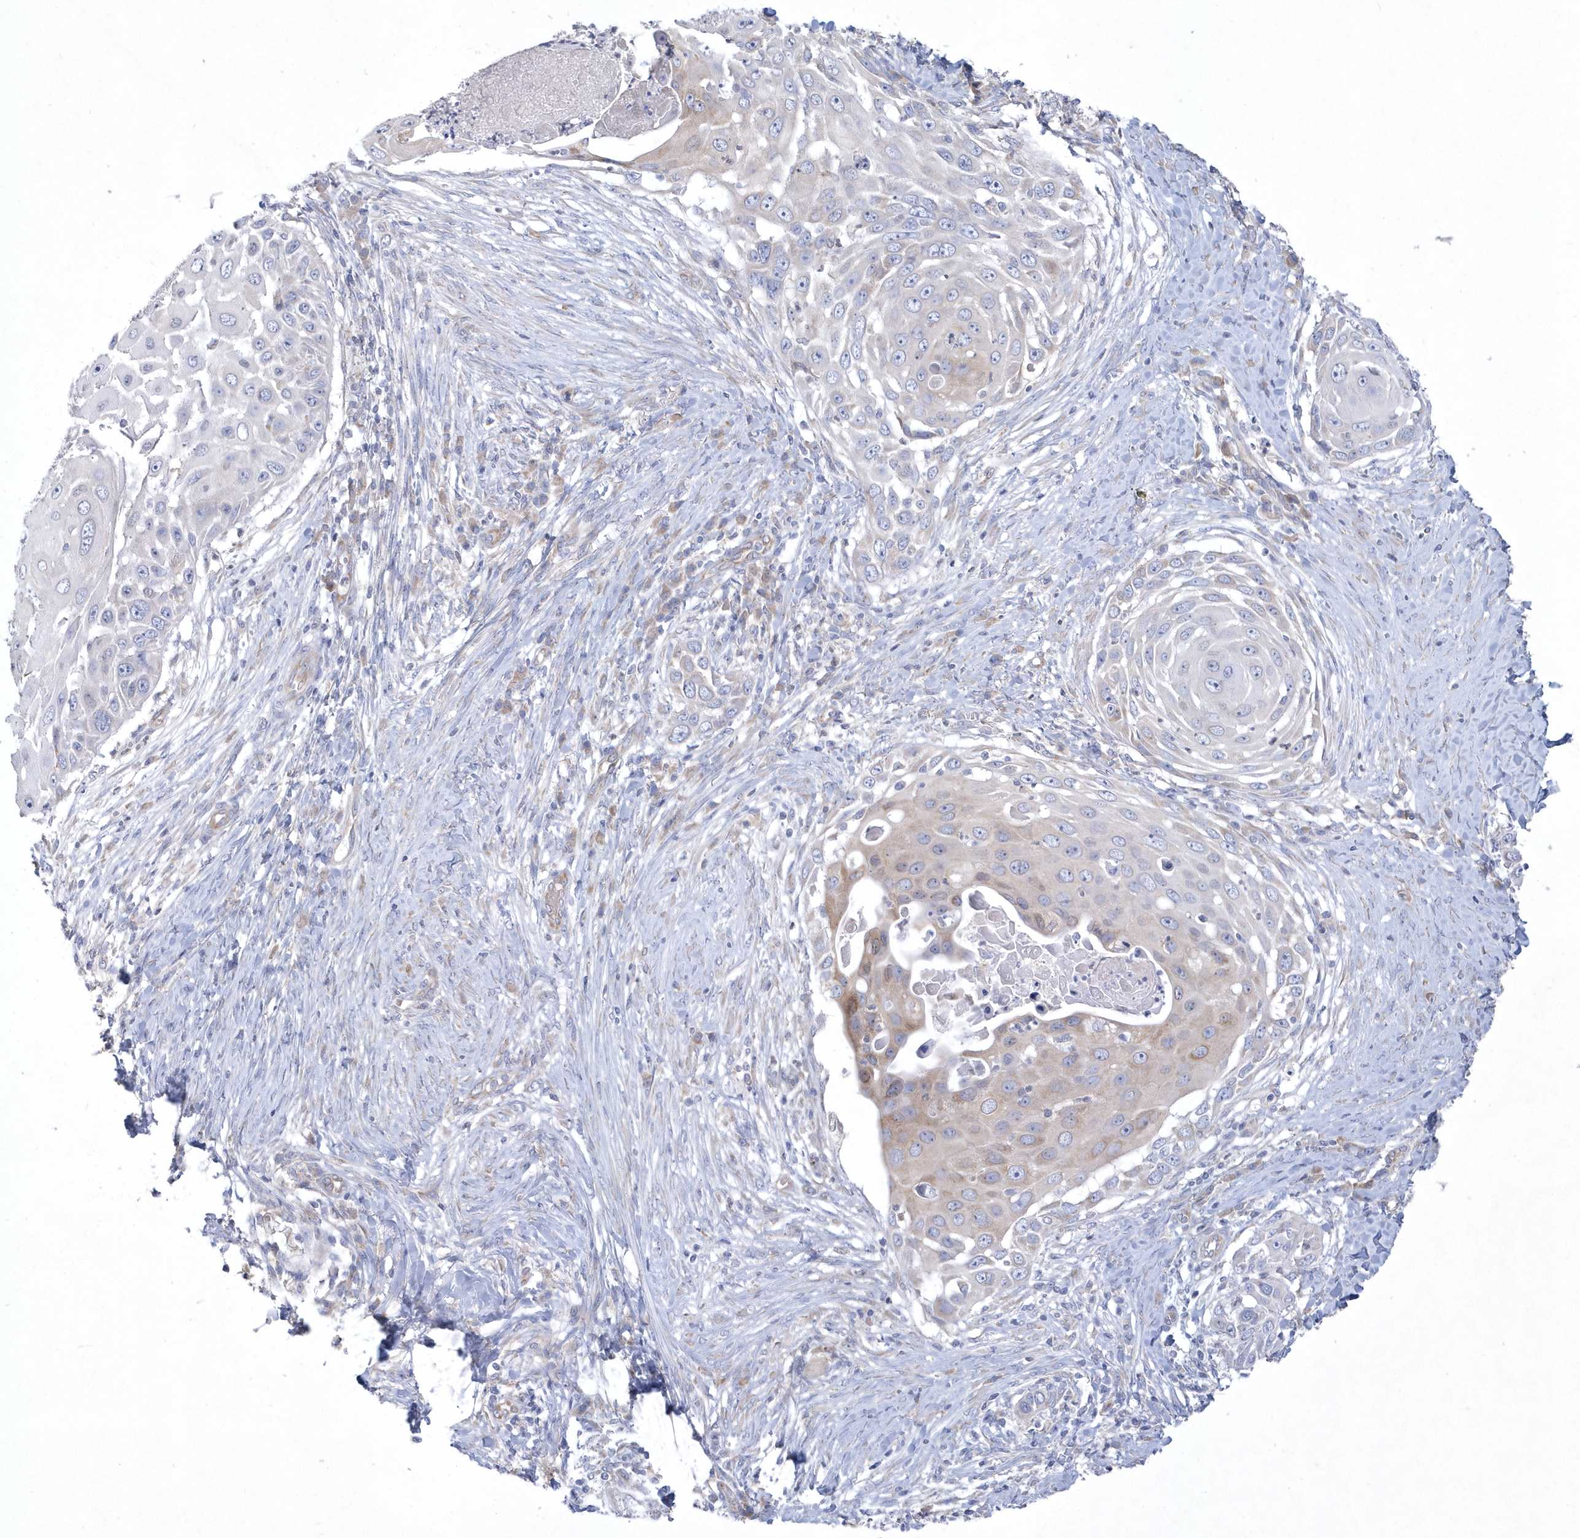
{"staining": {"intensity": "negative", "quantity": "none", "location": "none"}, "tissue": "skin cancer", "cell_type": "Tumor cells", "image_type": "cancer", "snomed": [{"axis": "morphology", "description": "Squamous cell carcinoma, NOS"}, {"axis": "topography", "description": "Skin"}], "caption": "DAB immunohistochemical staining of skin cancer demonstrates no significant expression in tumor cells. Nuclei are stained in blue.", "gene": "DGAT1", "patient": {"sex": "female", "age": 44}}